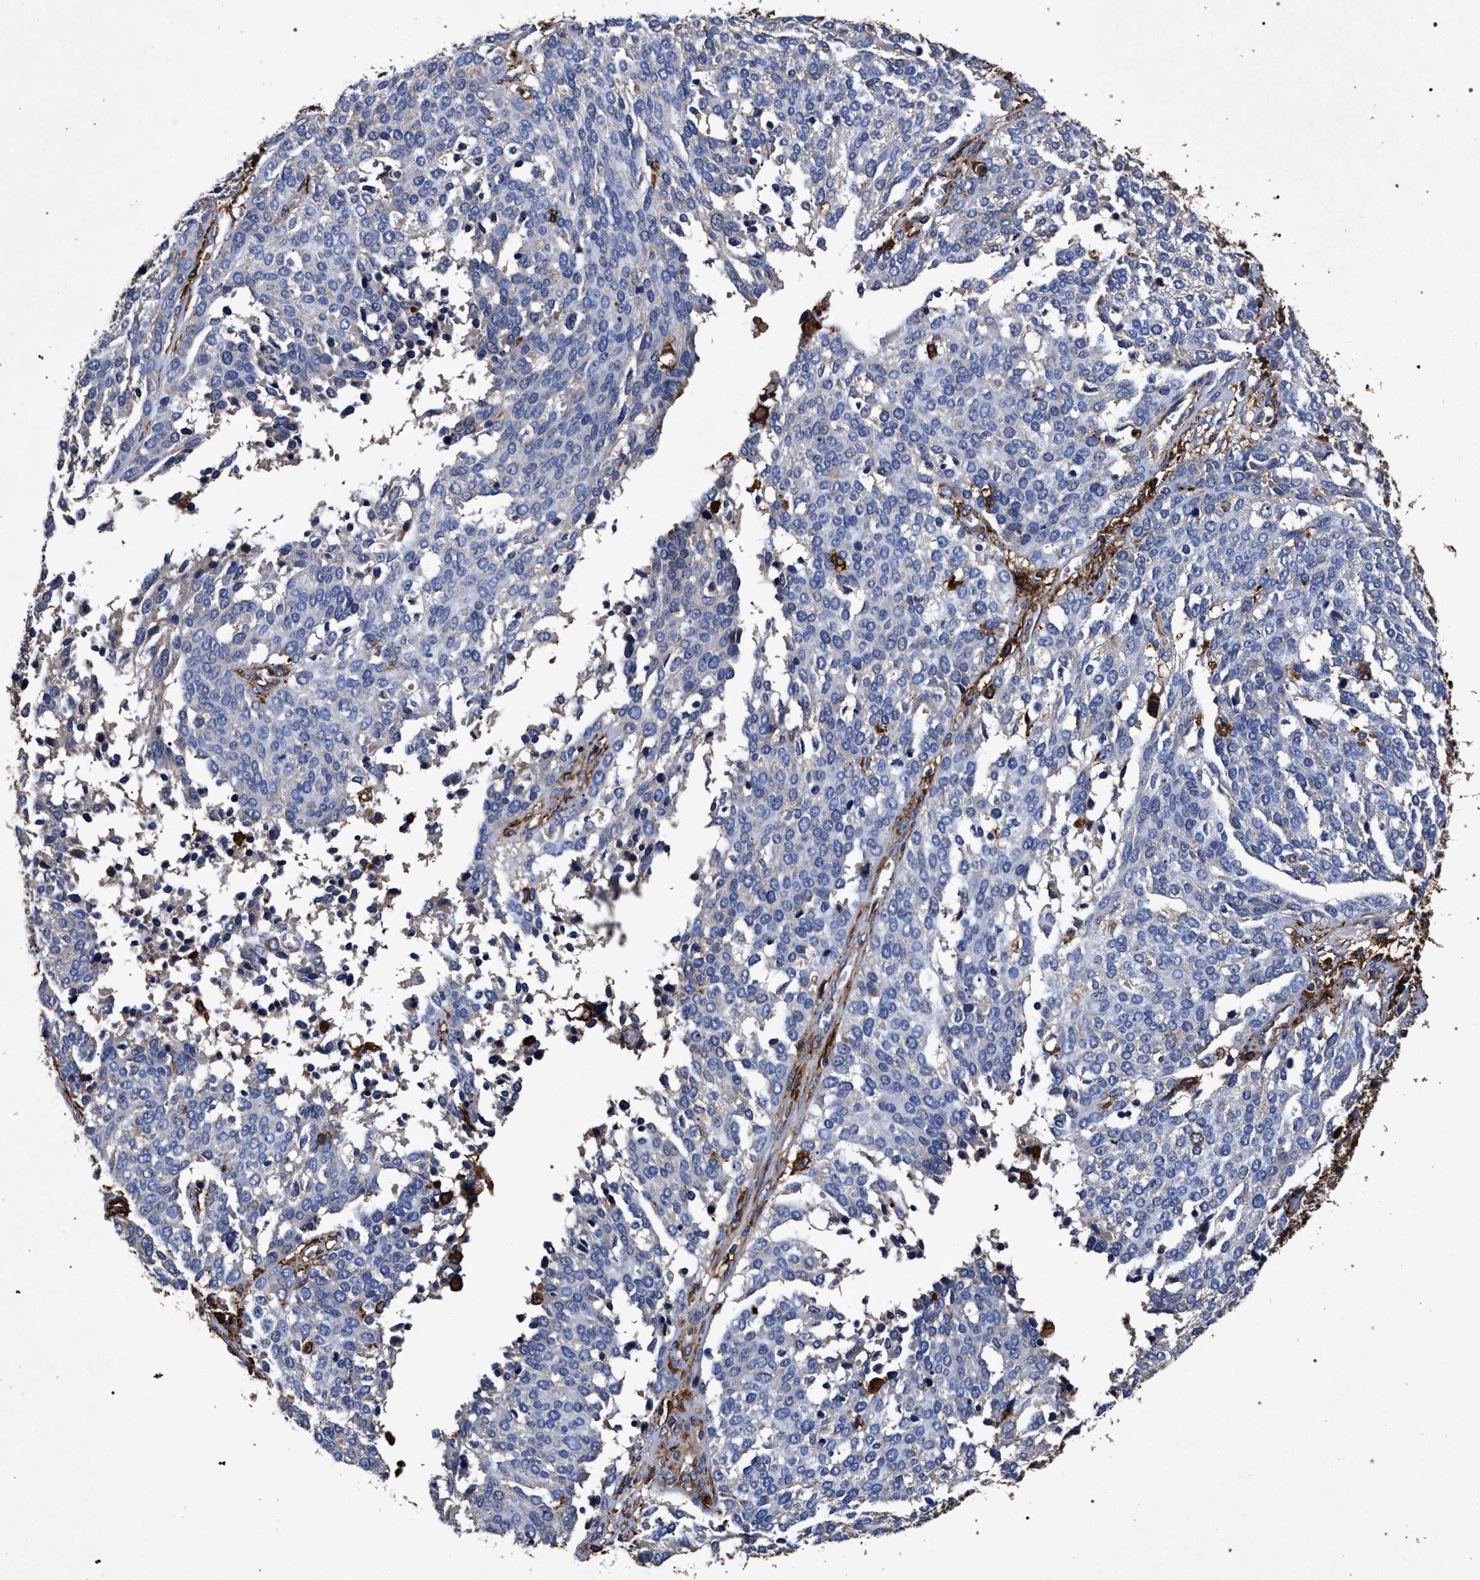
{"staining": {"intensity": "negative", "quantity": "none", "location": "none"}, "tissue": "ovarian cancer", "cell_type": "Tumor cells", "image_type": "cancer", "snomed": [{"axis": "morphology", "description": "Cystadenocarcinoma, serous, NOS"}, {"axis": "topography", "description": "Ovary"}], "caption": "This is an IHC histopathology image of ovarian cancer (serous cystadenocarcinoma). There is no positivity in tumor cells.", "gene": "MARCKS", "patient": {"sex": "female", "age": 44}}